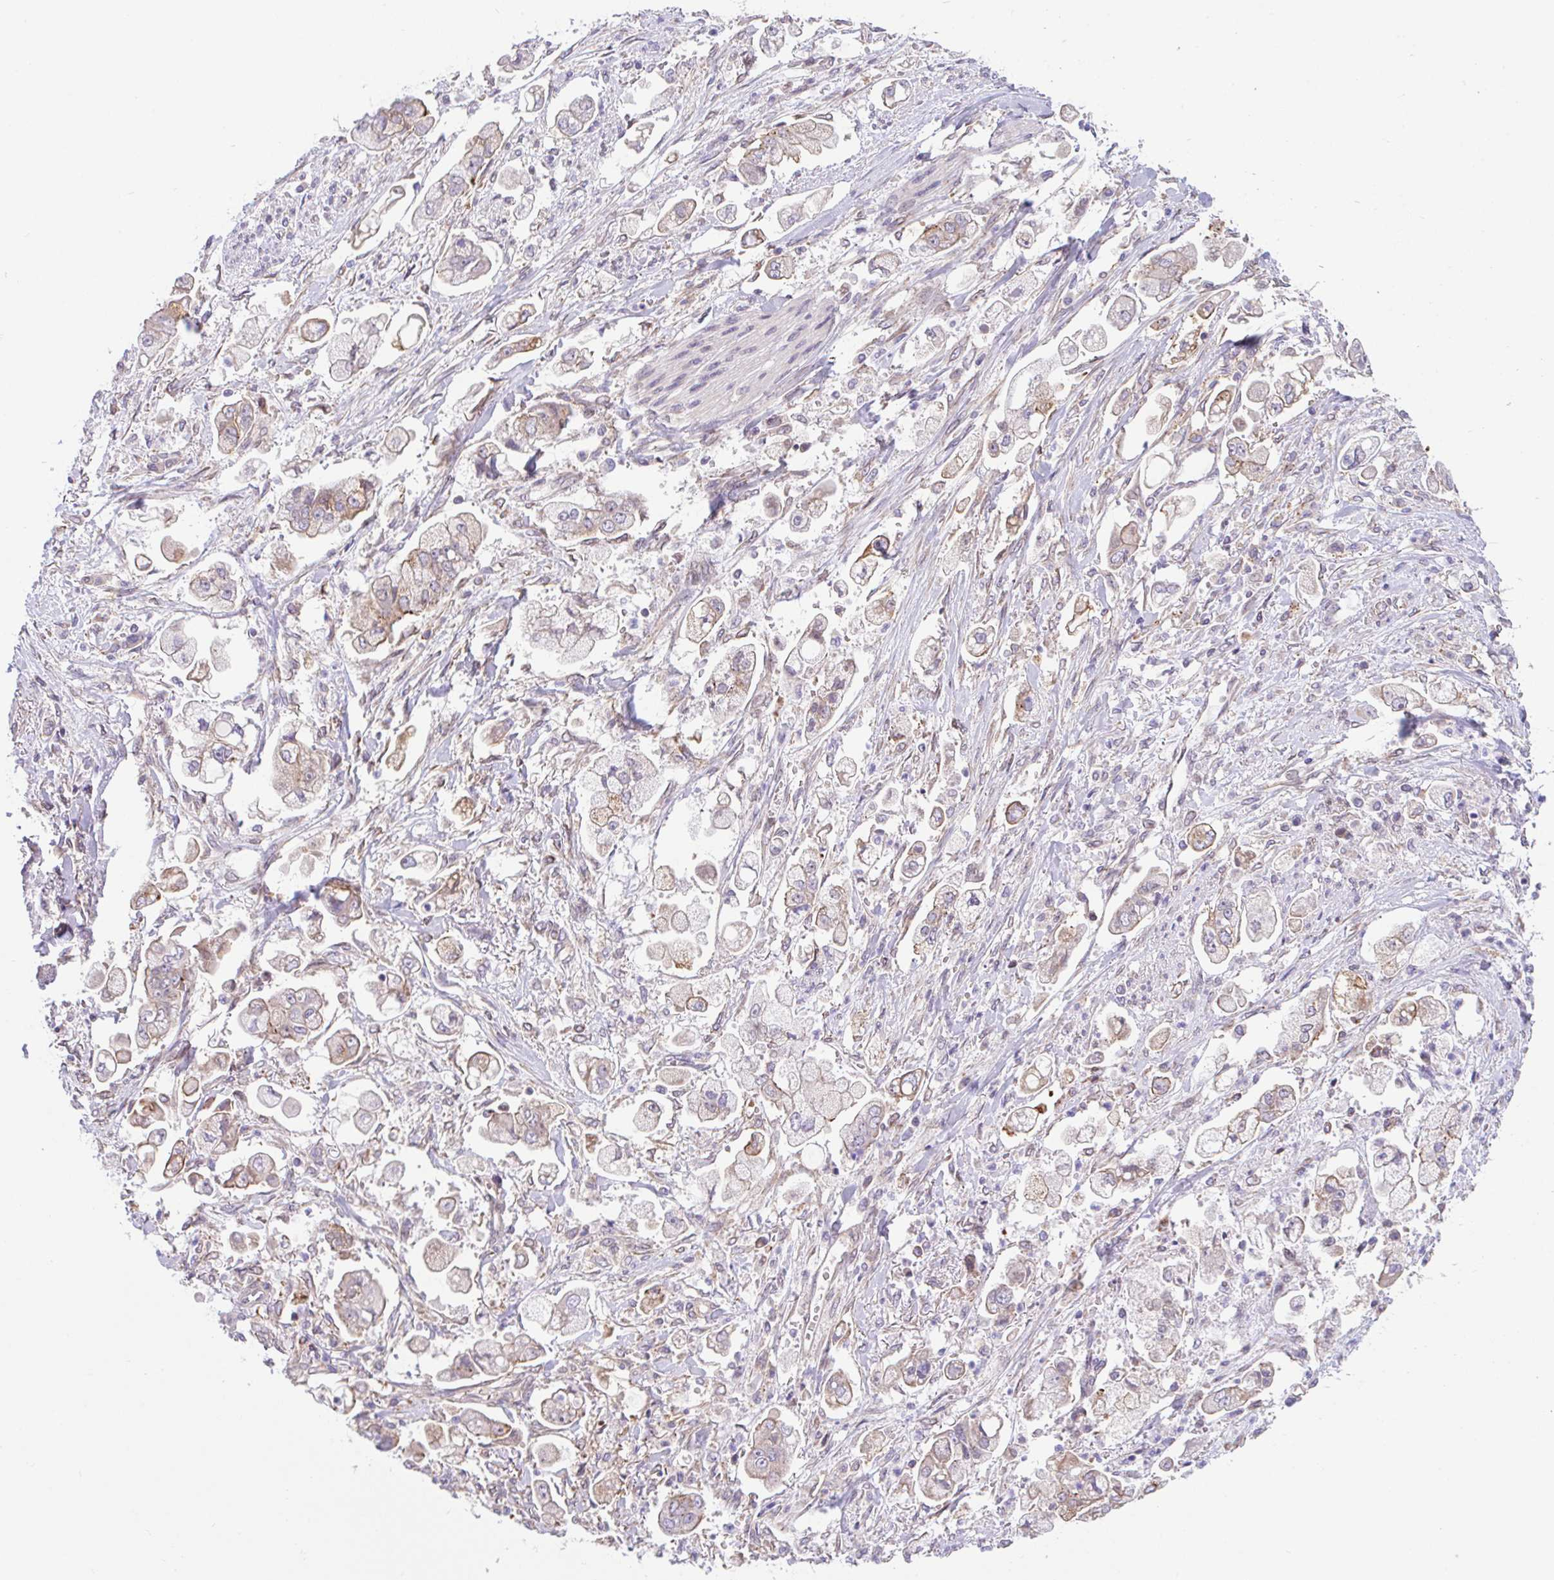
{"staining": {"intensity": "moderate", "quantity": "25%-75%", "location": "cytoplasmic/membranous"}, "tissue": "stomach cancer", "cell_type": "Tumor cells", "image_type": "cancer", "snomed": [{"axis": "morphology", "description": "Adenocarcinoma, NOS"}, {"axis": "topography", "description": "Stomach"}], "caption": "Immunohistochemical staining of adenocarcinoma (stomach) displays moderate cytoplasmic/membranous protein staining in about 25%-75% of tumor cells.", "gene": "ZBED3", "patient": {"sex": "male", "age": 62}}